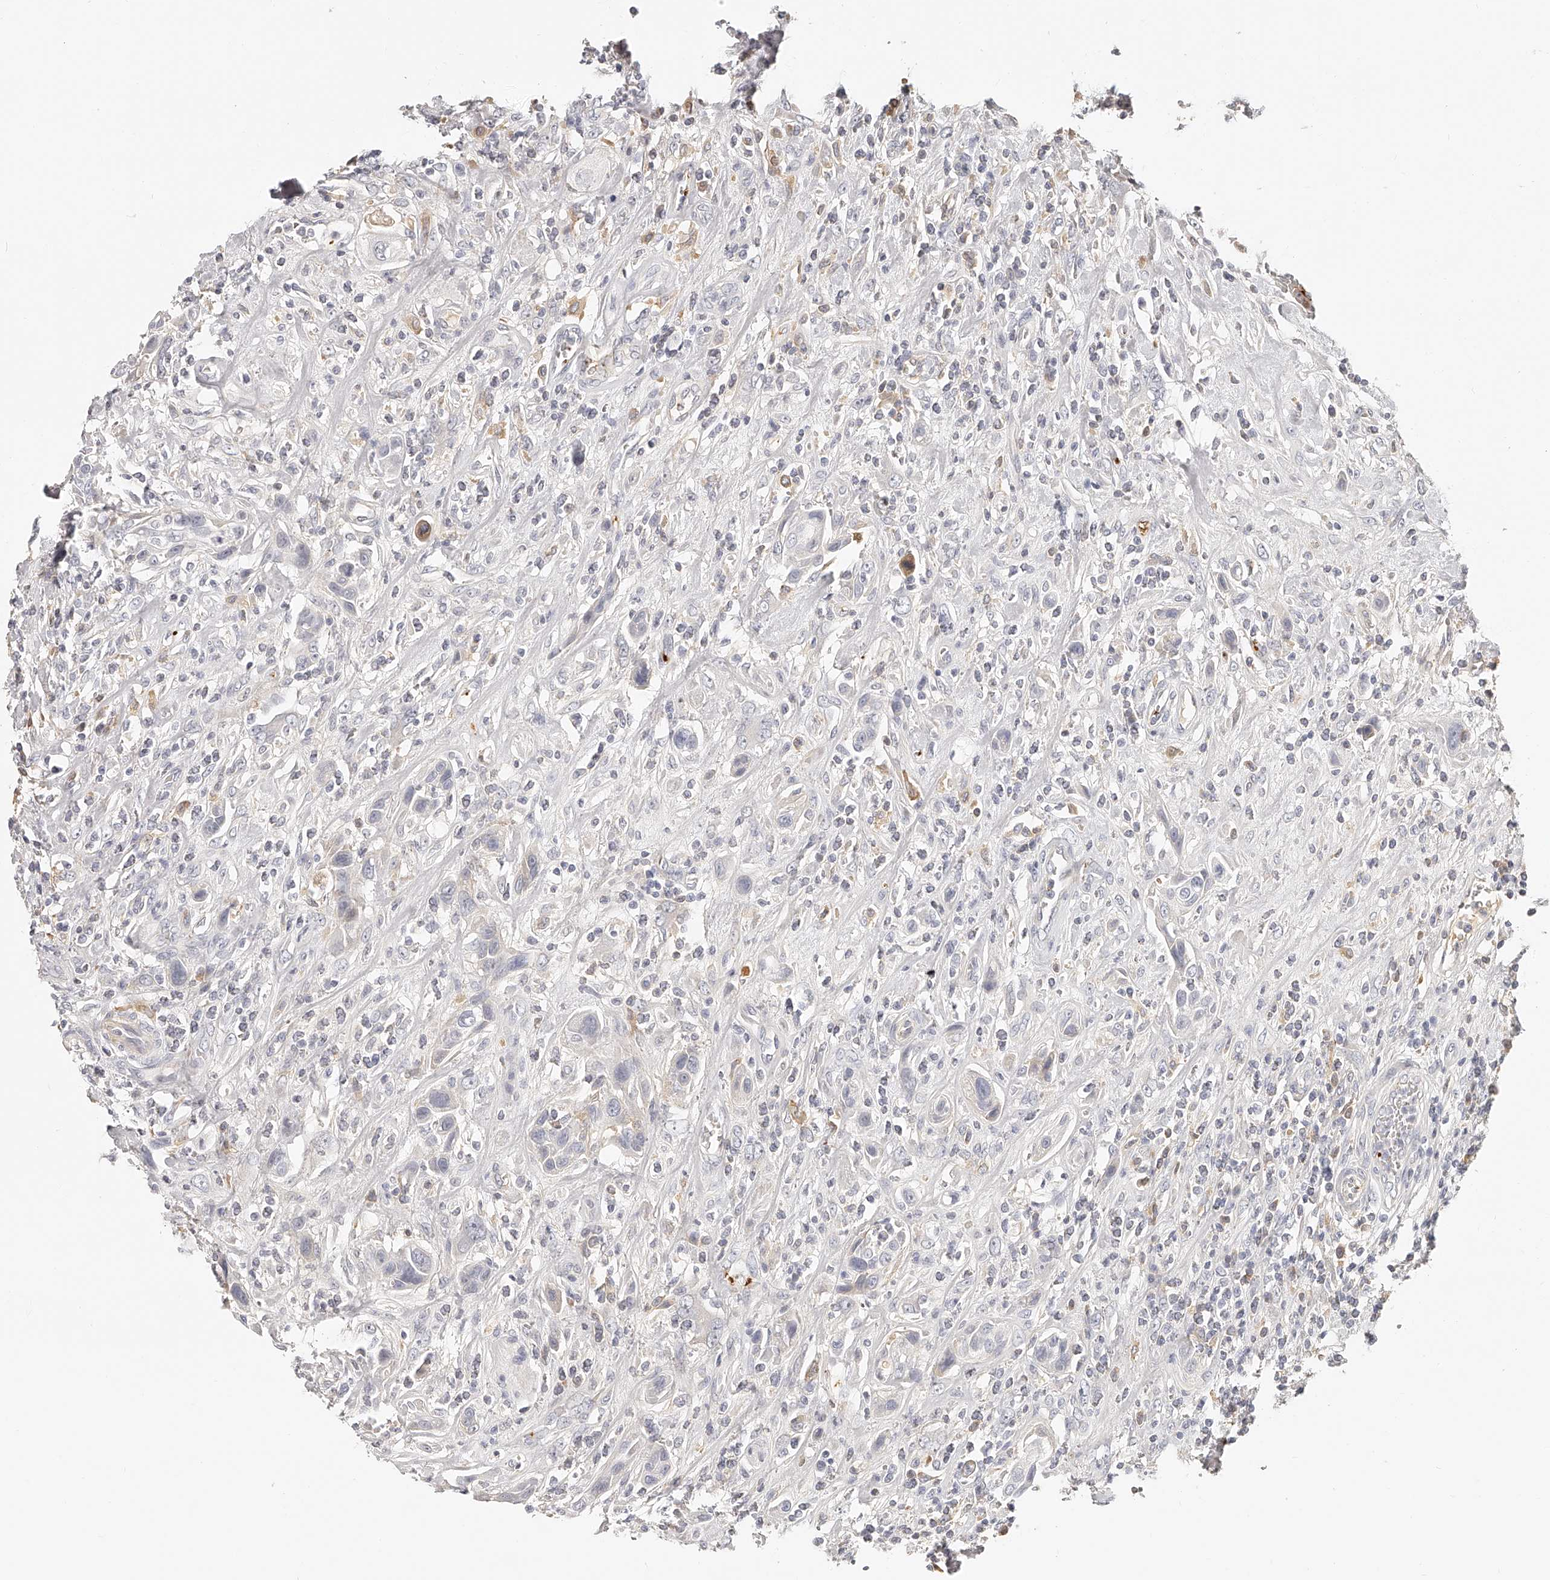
{"staining": {"intensity": "negative", "quantity": "none", "location": "none"}, "tissue": "urothelial cancer", "cell_type": "Tumor cells", "image_type": "cancer", "snomed": [{"axis": "morphology", "description": "Urothelial carcinoma, High grade"}, {"axis": "topography", "description": "Urinary bladder"}], "caption": "Urothelial cancer was stained to show a protein in brown. There is no significant staining in tumor cells. Brightfield microscopy of IHC stained with DAB (brown) and hematoxylin (blue), captured at high magnification.", "gene": "ITGB3", "patient": {"sex": "male", "age": 50}}